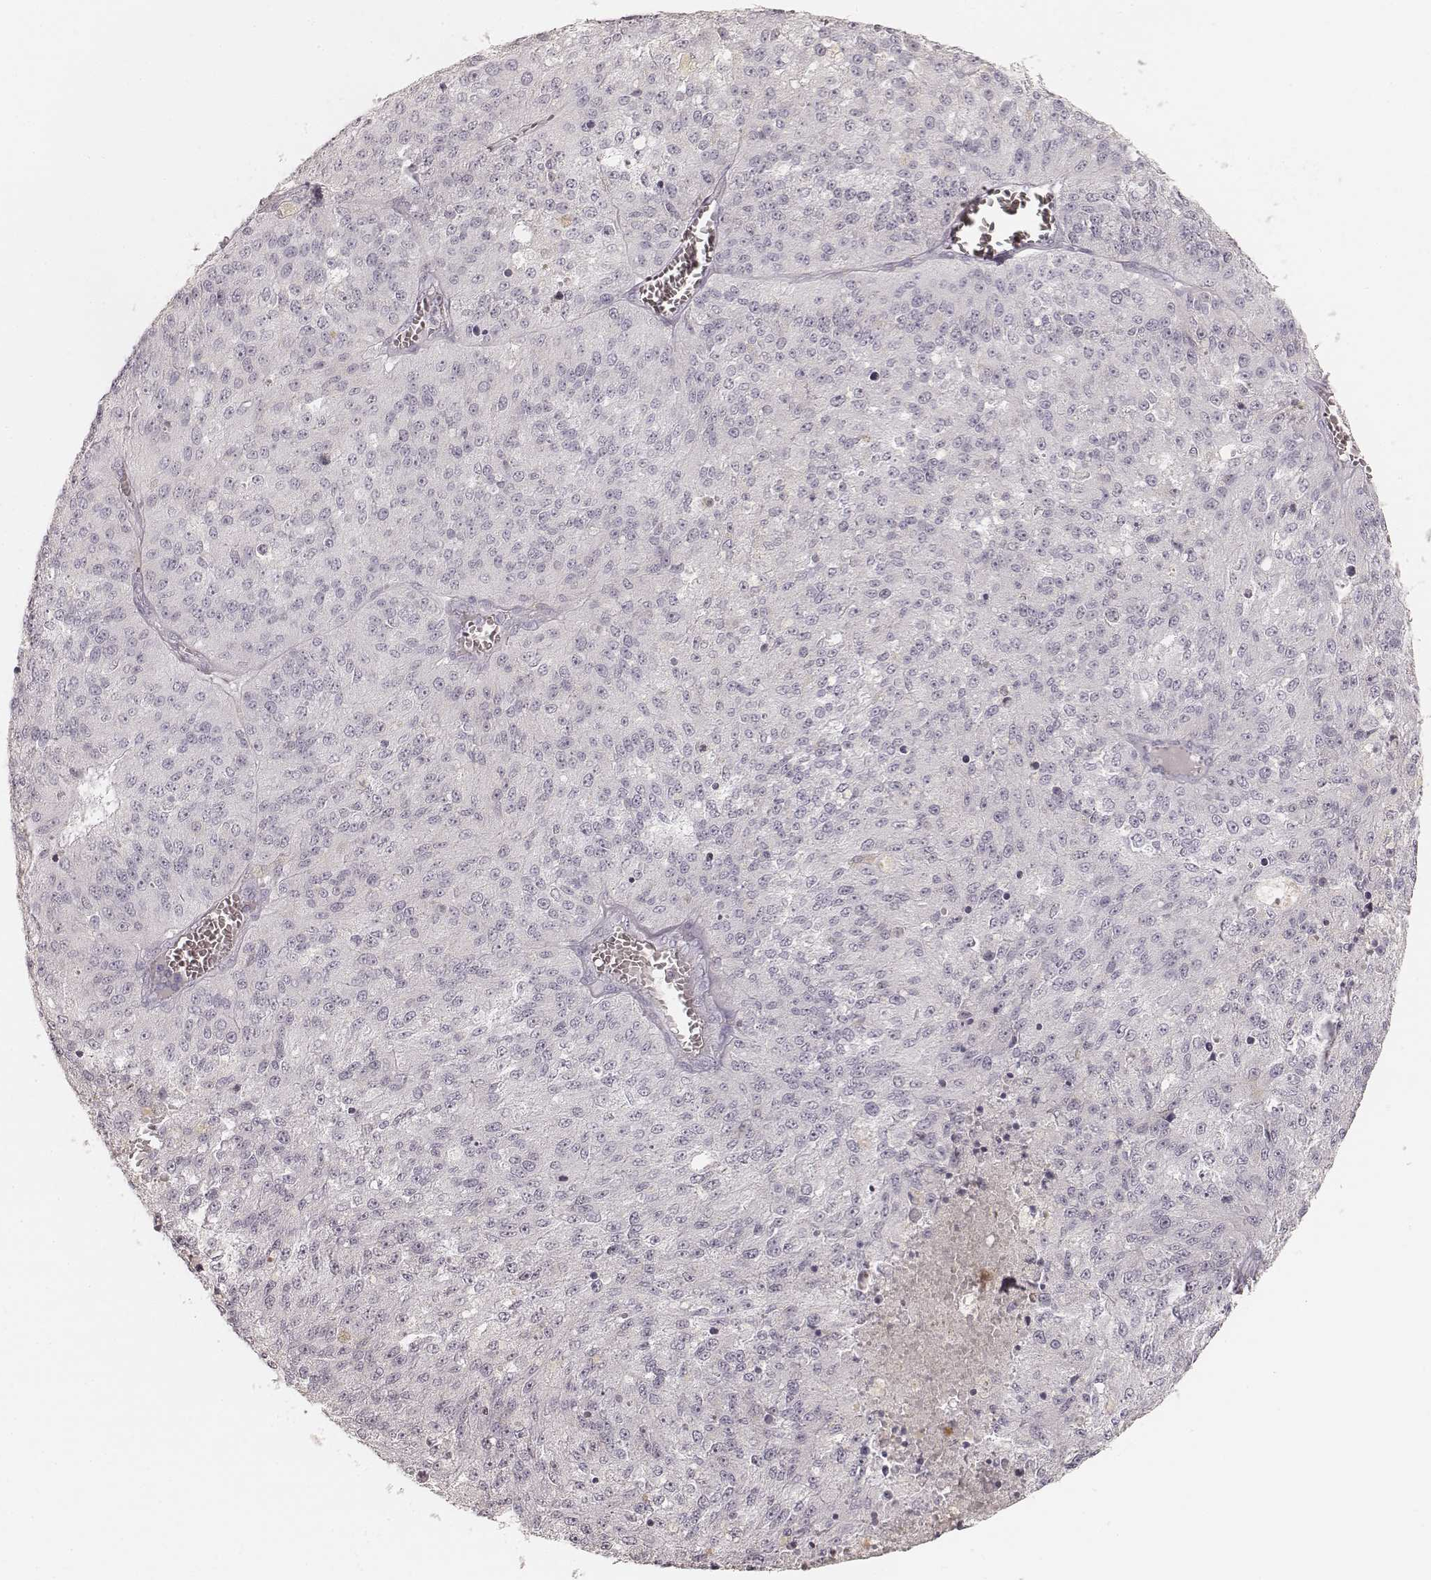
{"staining": {"intensity": "negative", "quantity": "none", "location": "none"}, "tissue": "melanoma", "cell_type": "Tumor cells", "image_type": "cancer", "snomed": [{"axis": "morphology", "description": "Malignant melanoma, Metastatic site"}, {"axis": "topography", "description": "Lymph node"}], "caption": "Malignant melanoma (metastatic site) was stained to show a protein in brown. There is no significant staining in tumor cells.", "gene": "KRT31", "patient": {"sex": "female", "age": 64}}